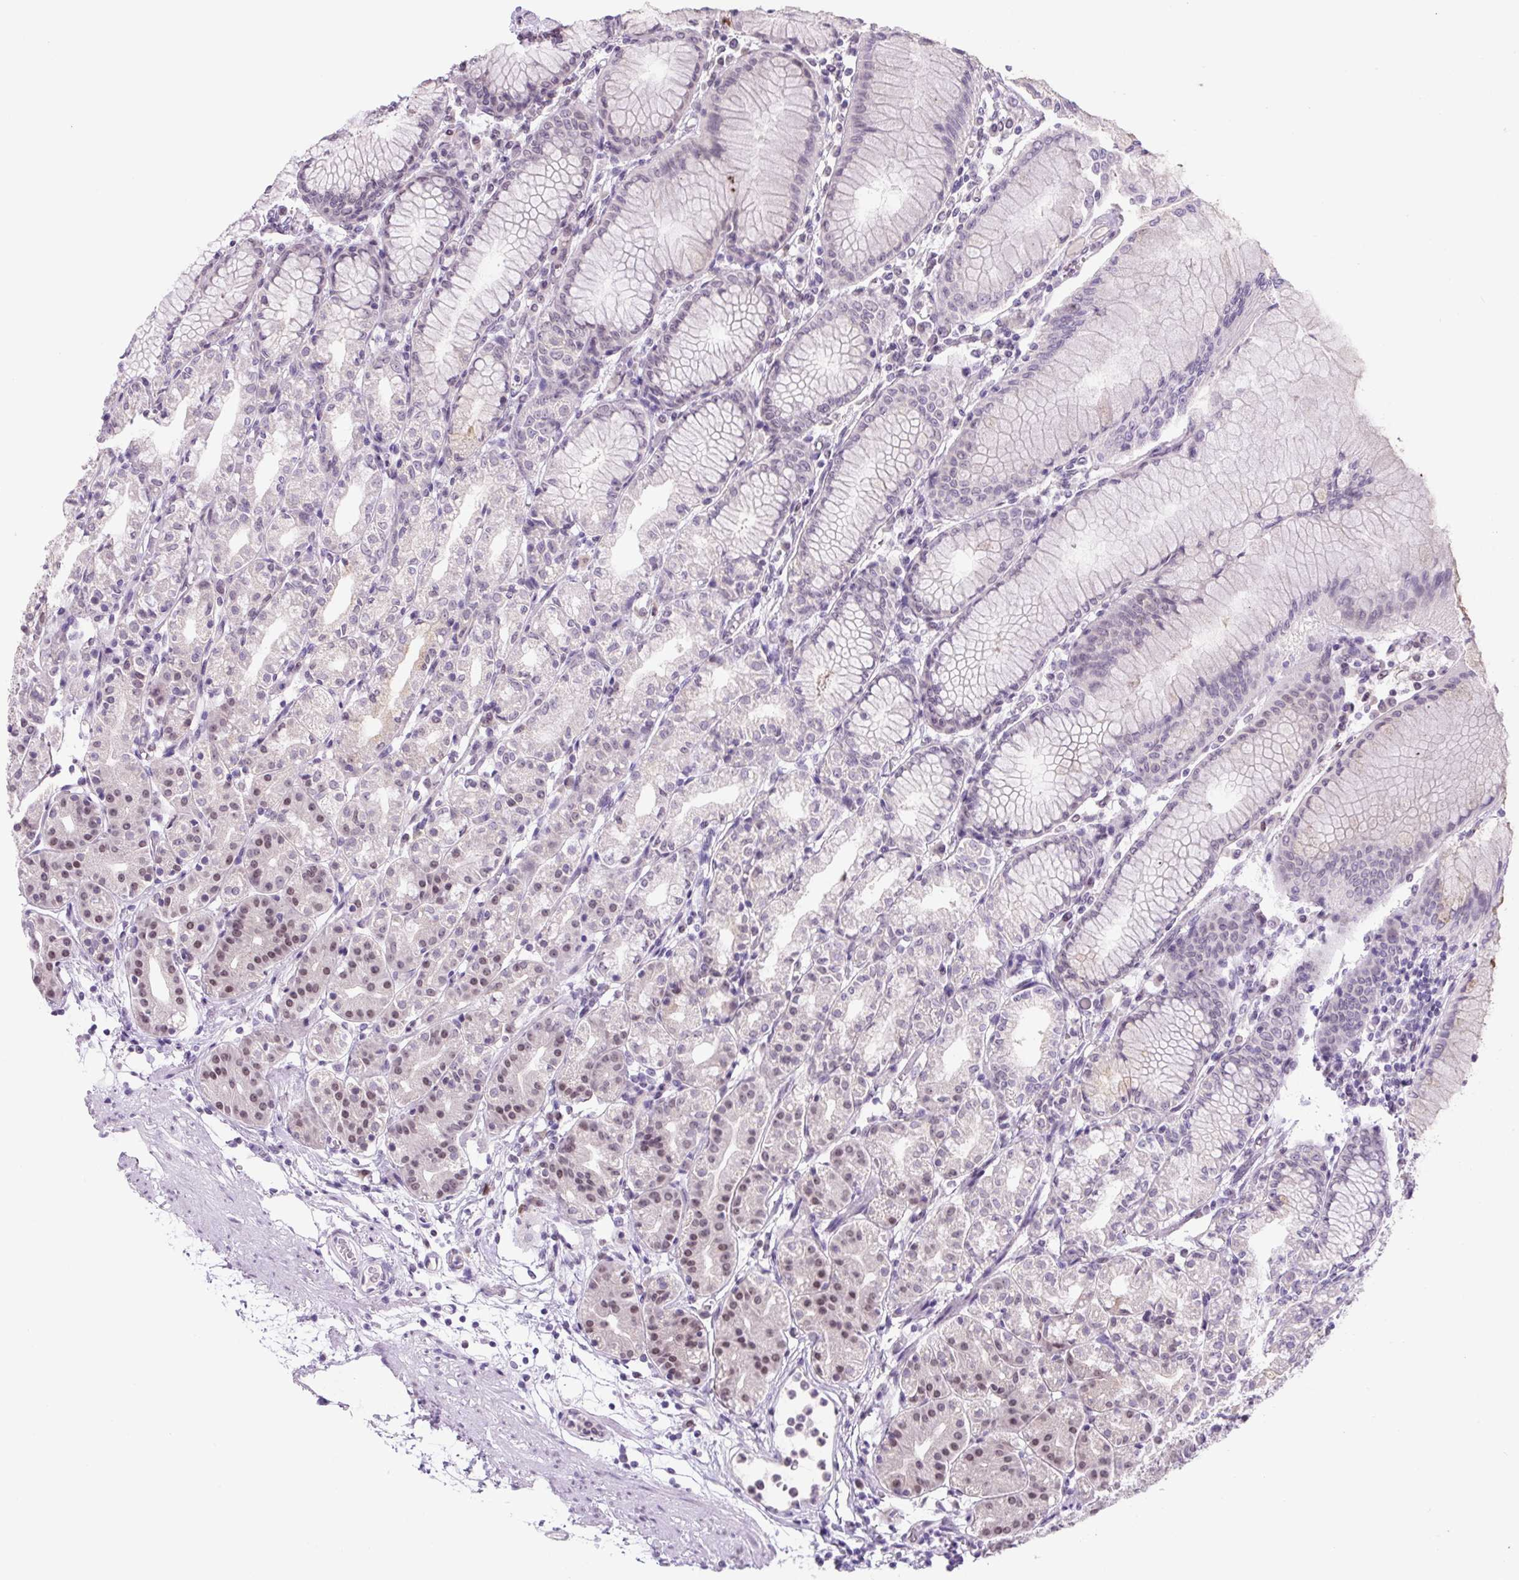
{"staining": {"intensity": "moderate", "quantity": "<25%", "location": "nuclear"}, "tissue": "stomach", "cell_type": "Glandular cells", "image_type": "normal", "snomed": [{"axis": "morphology", "description": "Normal tissue, NOS"}, {"axis": "topography", "description": "Stomach"}], "caption": "DAB immunohistochemical staining of benign stomach reveals moderate nuclear protein positivity in approximately <25% of glandular cells. Using DAB (brown) and hematoxylin (blue) stains, captured at high magnification using brightfield microscopy.", "gene": "RYBP", "patient": {"sex": "female", "age": 57}}